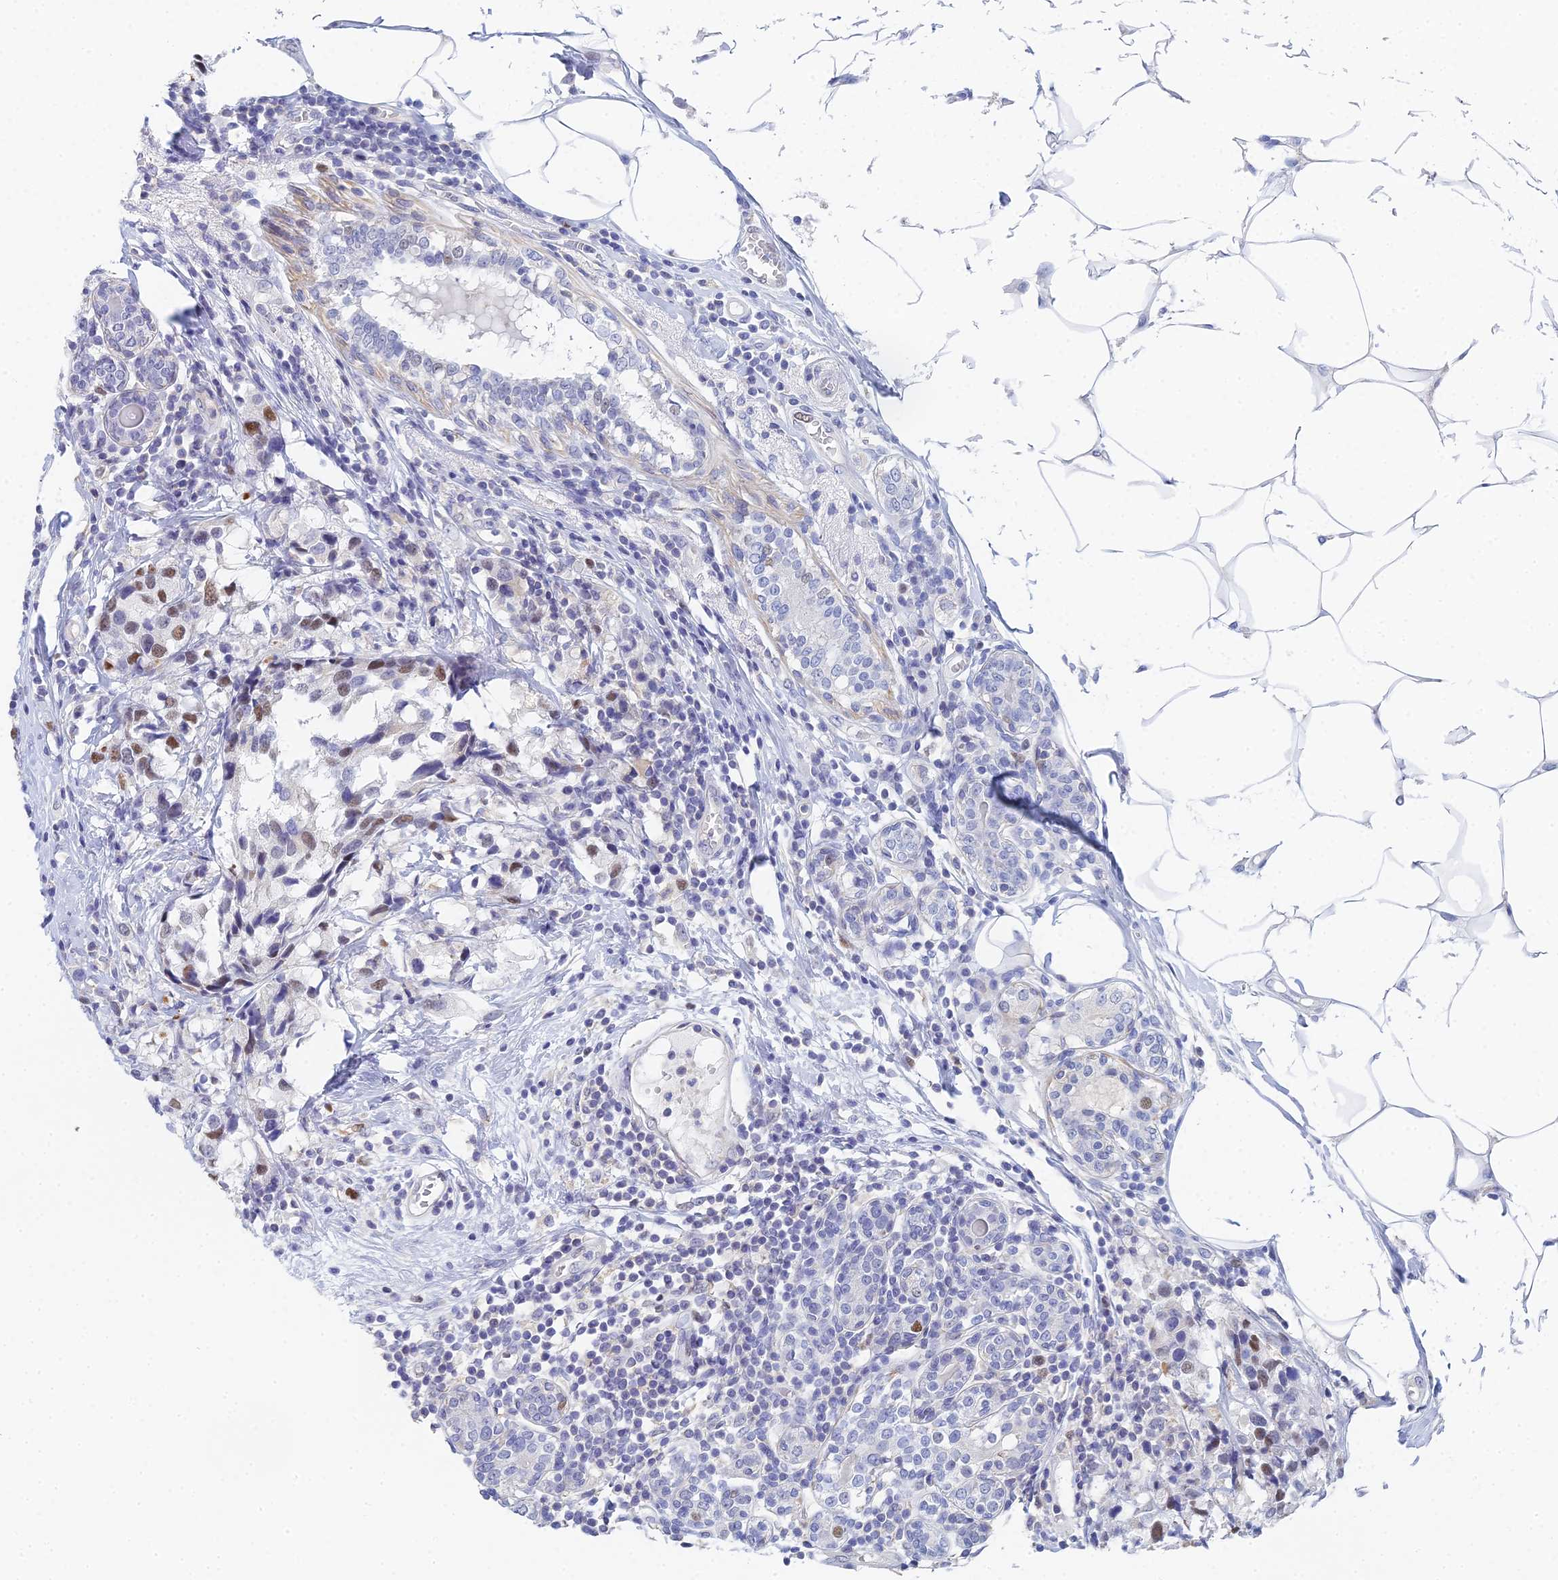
{"staining": {"intensity": "negative", "quantity": "none", "location": "none"}, "tissue": "breast cancer", "cell_type": "Tumor cells", "image_type": "cancer", "snomed": [{"axis": "morphology", "description": "Lobular carcinoma"}, {"axis": "topography", "description": "Breast"}], "caption": "Immunohistochemistry (IHC) histopathology image of neoplastic tissue: human breast cancer (lobular carcinoma) stained with DAB (3,3'-diaminobenzidine) shows no significant protein positivity in tumor cells.", "gene": "MCM2", "patient": {"sex": "female", "age": 59}}